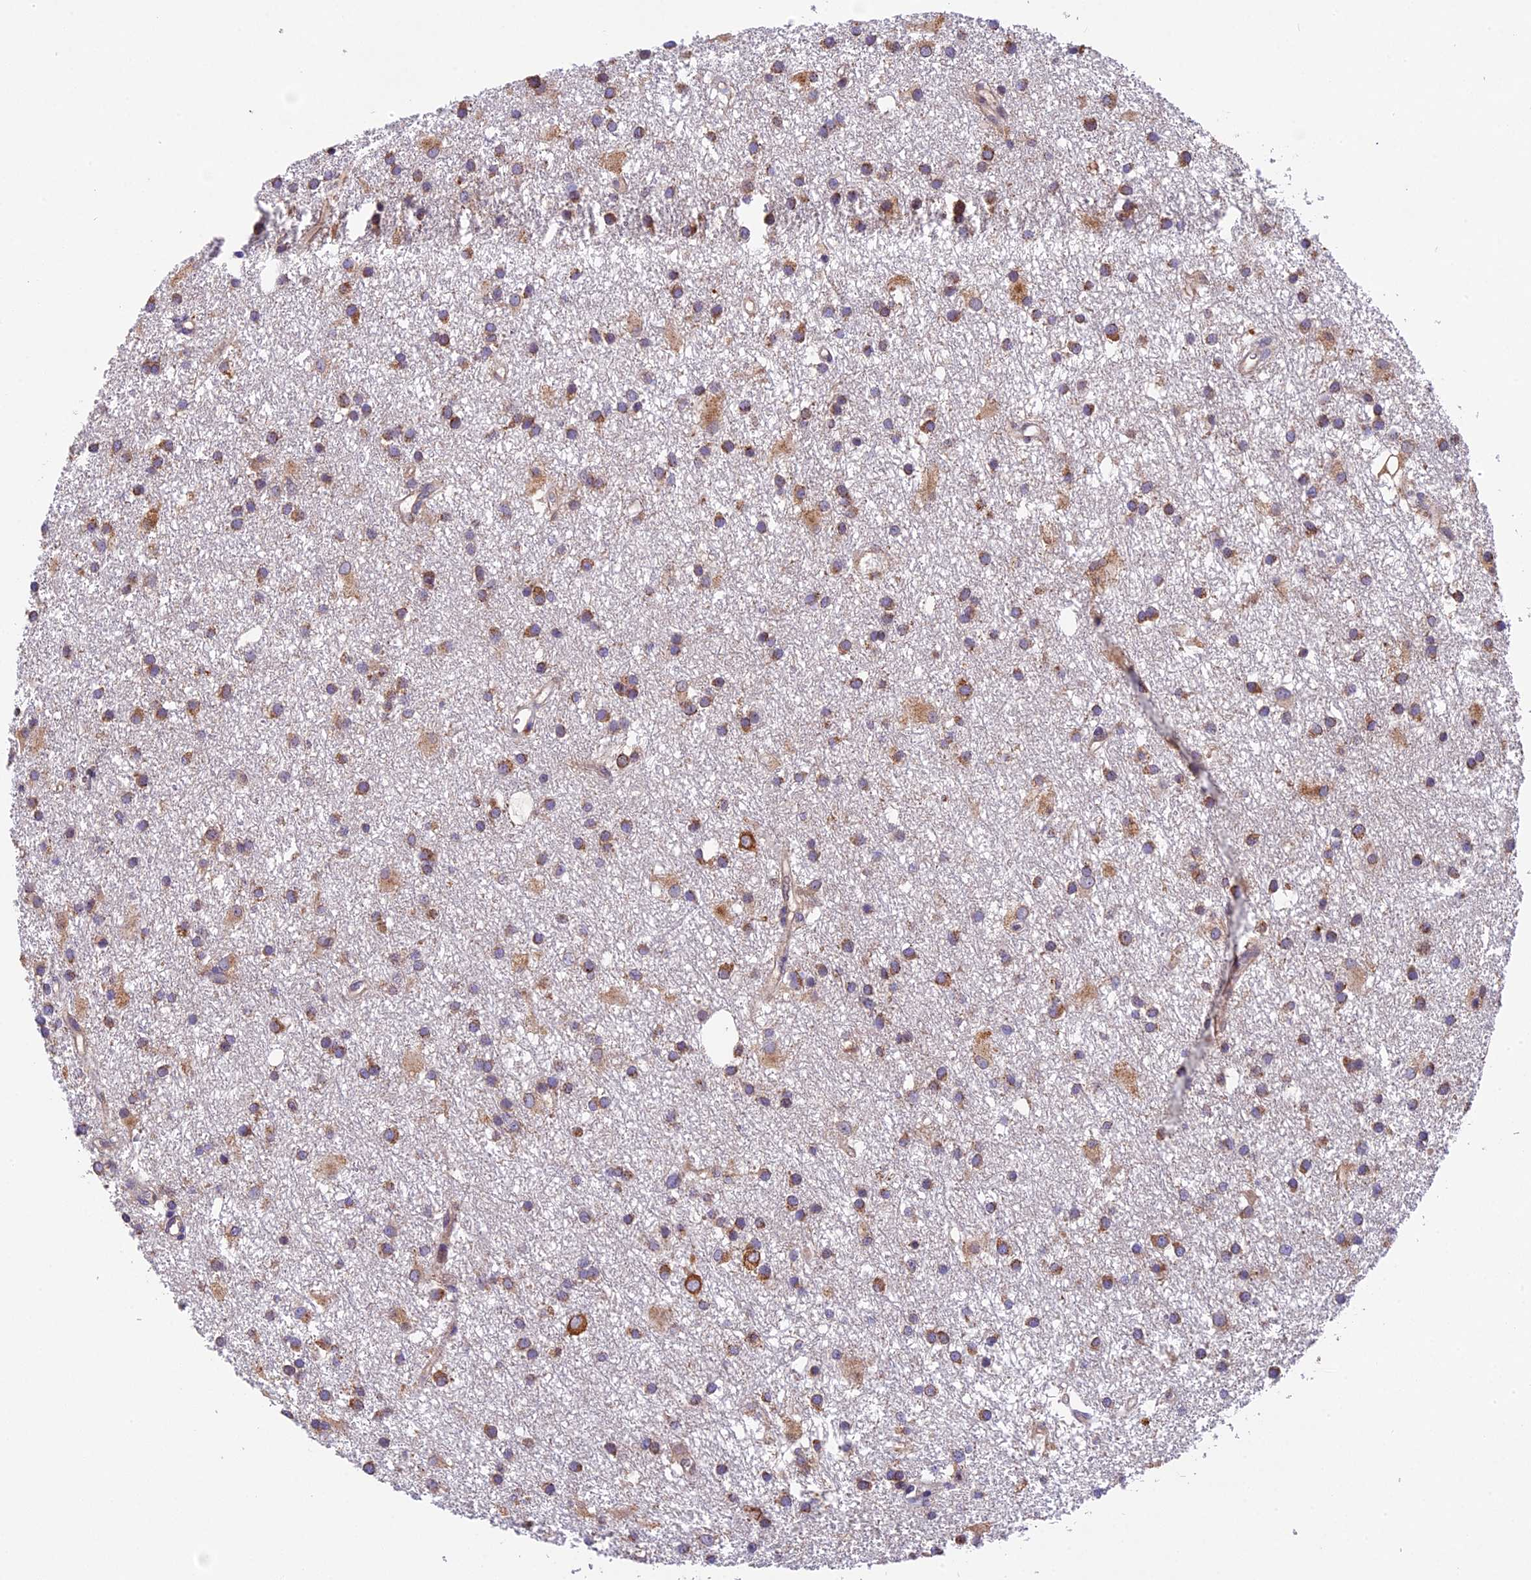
{"staining": {"intensity": "moderate", "quantity": "25%-75%", "location": "cytoplasmic/membranous"}, "tissue": "glioma", "cell_type": "Tumor cells", "image_type": "cancer", "snomed": [{"axis": "morphology", "description": "Glioma, malignant, High grade"}, {"axis": "topography", "description": "Brain"}], "caption": "This is an image of immunohistochemistry (IHC) staining of malignant glioma (high-grade), which shows moderate positivity in the cytoplasmic/membranous of tumor cells.", "gene": "CCSER1", "patient": {"sex": "male", "age": 77}}